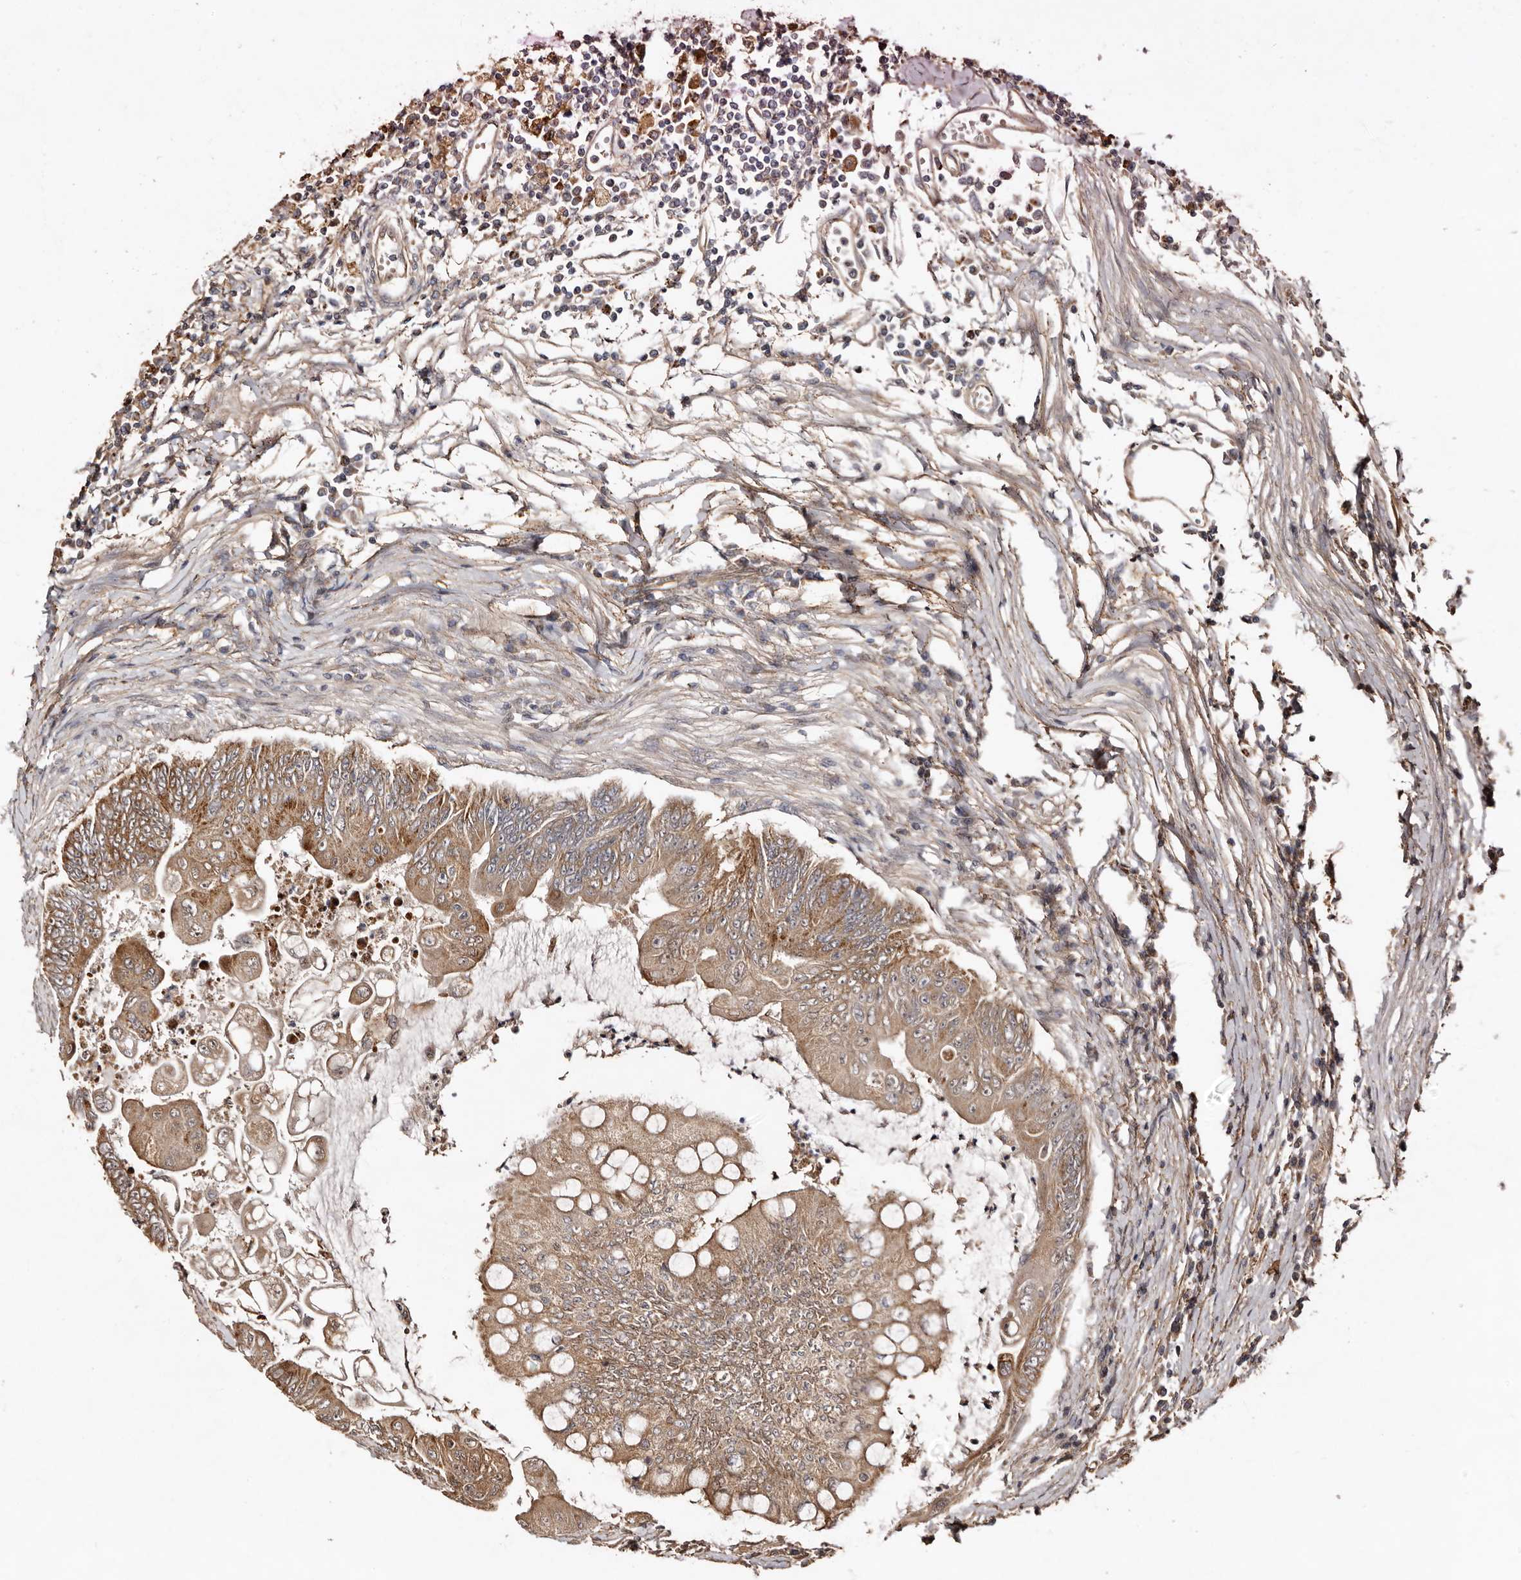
{"staining": {"intensity": "moderate", "quantity": ">75%", "location": "cytoplasmic/membranous"}, "tissue": "colorectal cancer", "cell_type": "Tumor cells", "image_type": "cancer", "snomed": [{"axis": "morphology", "description": "Adenoma, NOS"}, {"axis": "morphology", "description": "Adenocarcinoma, NOS"}, {"axis": "topography", "description": "Colon"}], "caption": "The histopathology image displays a brown stain indicating the presence of a protein in the cytoplasmic/membranous of tumor cells in colorectal cancer (adenocarcinoma).", "gene": "MACC1", "patient": {"sex": "male", "age": 79}}